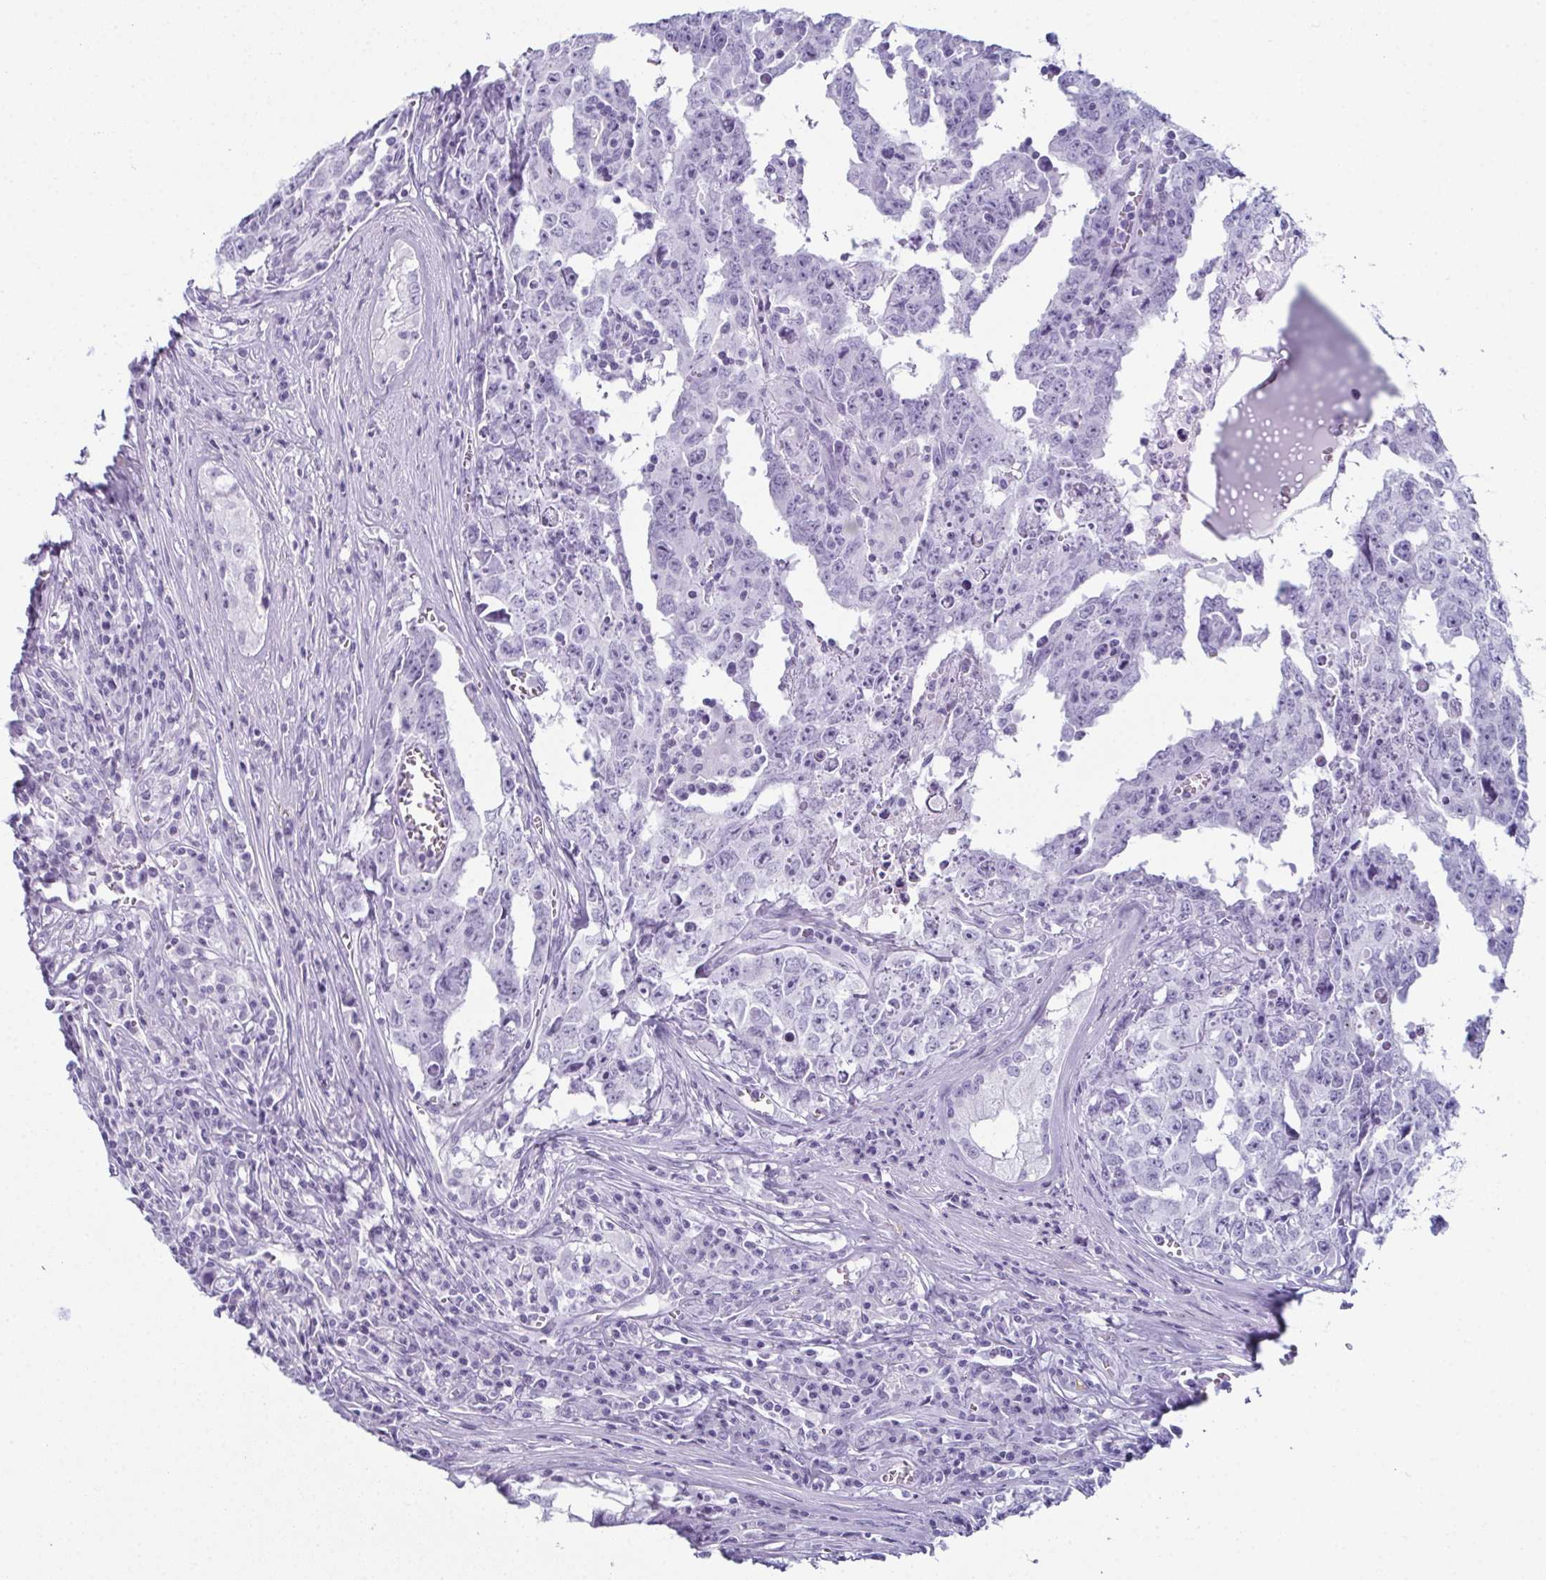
{"staining": {"intensity": "negative", "quantity": "none", "location": "none"}, "tissue": "testis cancer", "cell_type": "Tumor cells", "image_type": "cancer", "snomed": [{"axis": "morphology", "description": "Carcinoma, Embryonal, NOS"}, {"axis": "topography", "description": "Testis"}], "caption": "This is an immunohistochemistry image of testis cancer (embryonal carcinoma). There is no staining in tumor cells.", "gene": "ENKUR", "patient": {"sex": "male", "age": 22}}